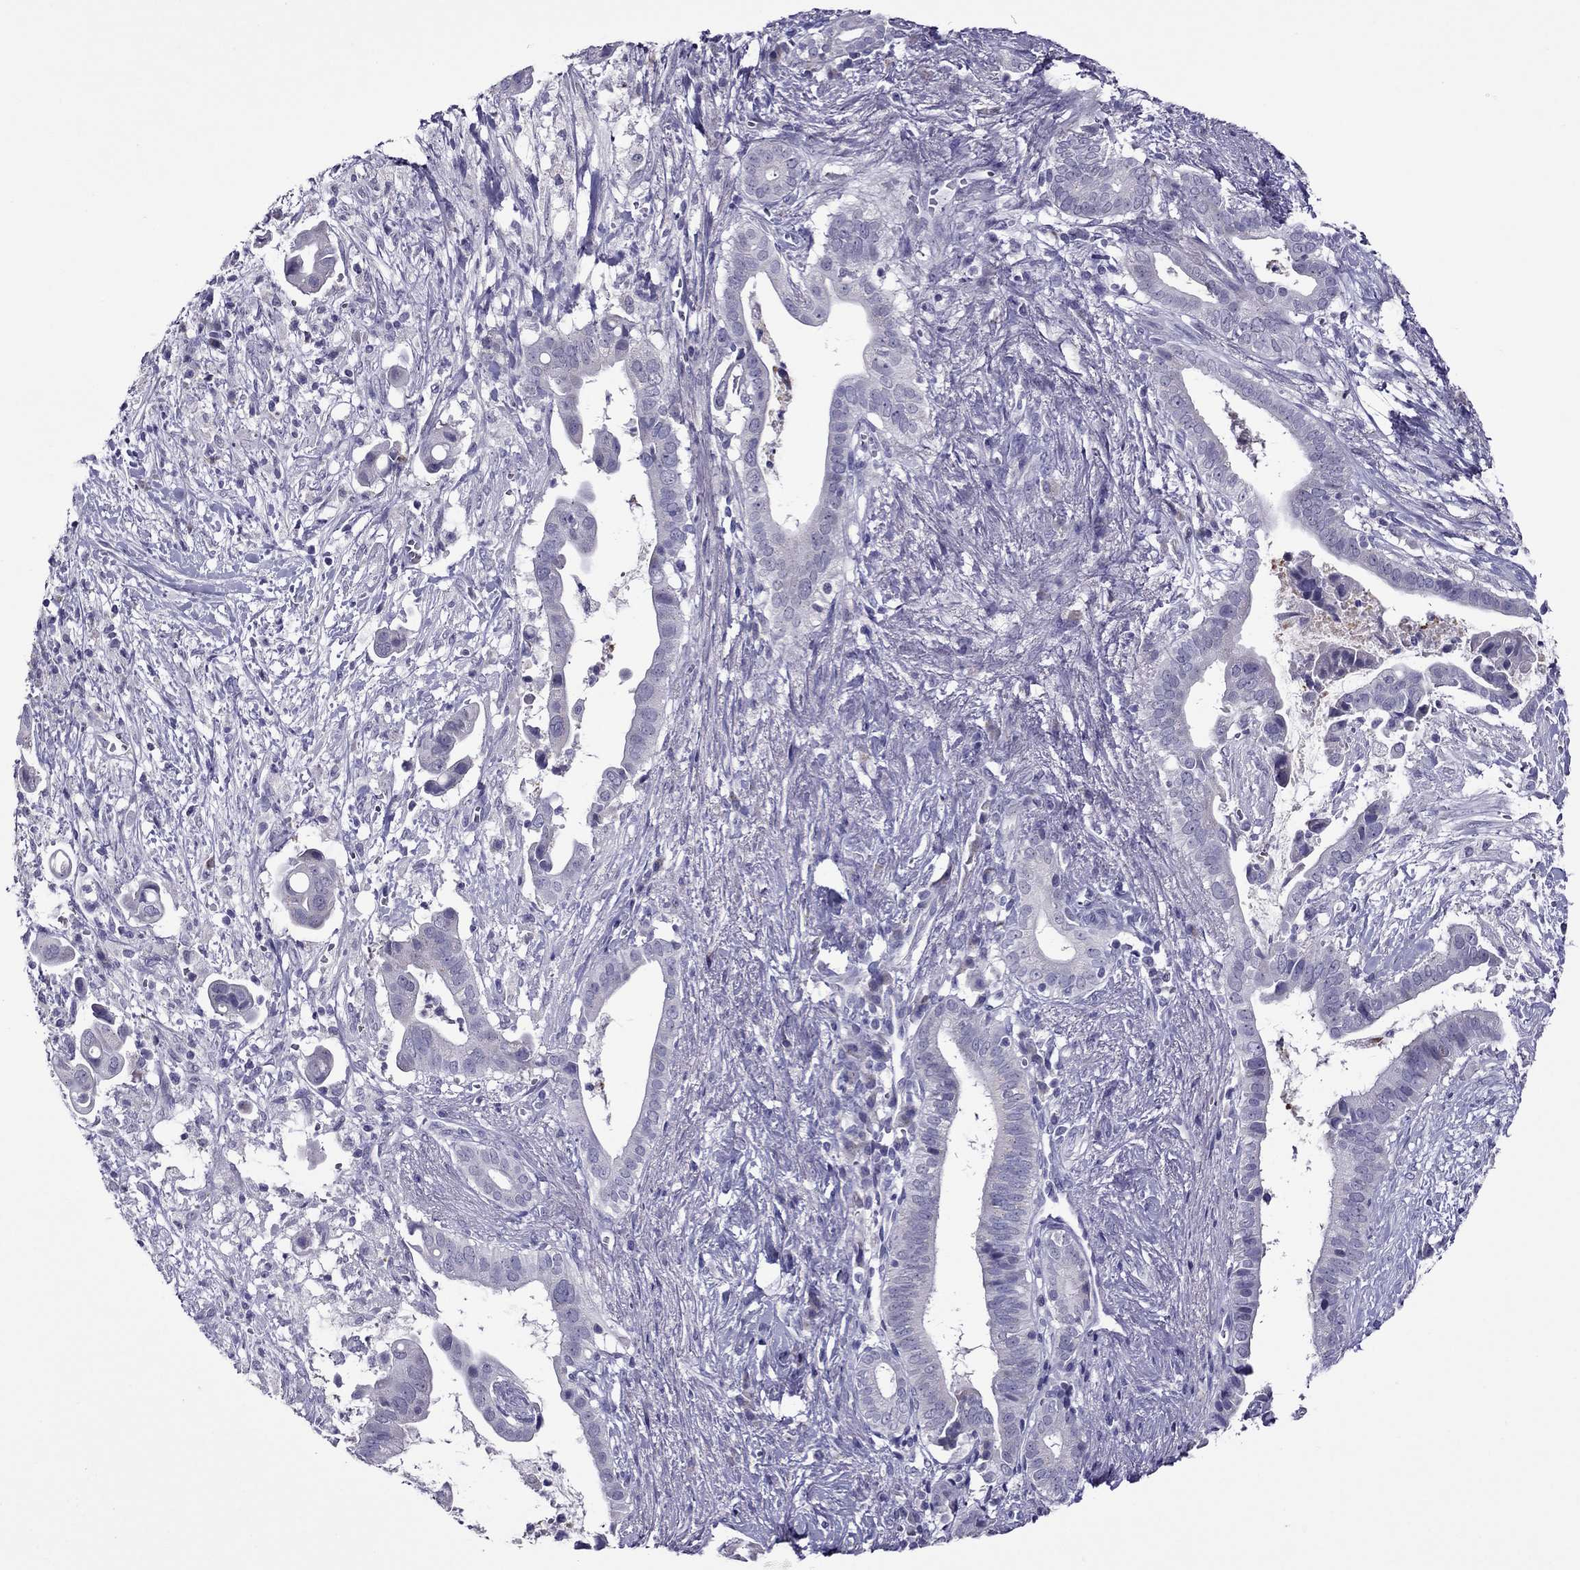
{"staining": {"intensity": "negative", "quantity": "none", "location": "none"}, "tissue": "pancreatic cancer", "cell_type": "Tumor cells", "image_type": "cancer", "snomed": [{"axis": "morphology", "description": "Adenocarcinoma, NOS"}, {"axis": "topography", "description": "Pancreas"}], "caption": "A high-resolution photomicrograph shows immunohistochemistry staining of pancreatic adenocarcinoma, which displays no significant positivity in tumor cells.", "gene": "MYBPH", "patient": {"sex": "male", "age": 61}}